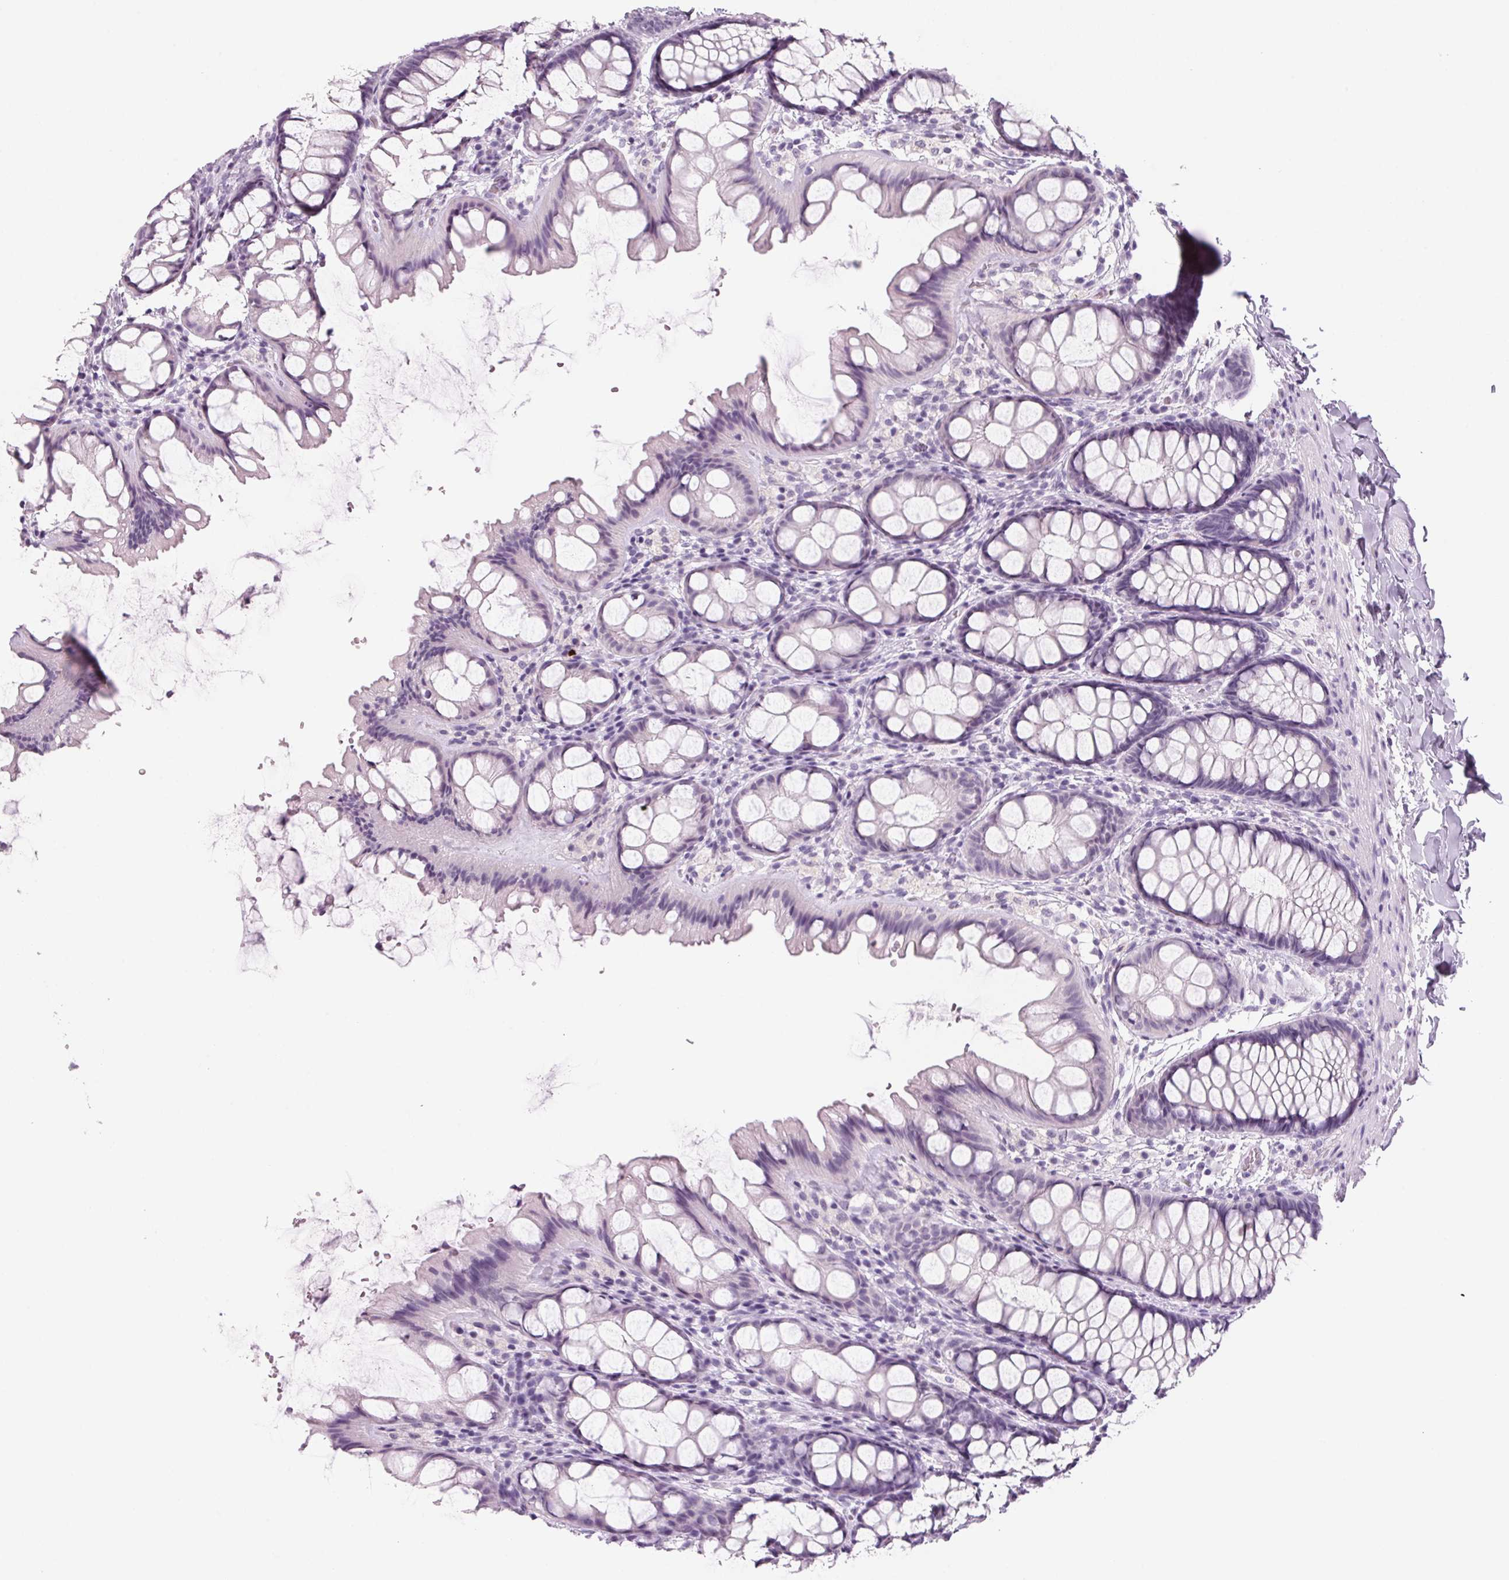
{"staining": {"intensity": "negative", "quantity": "none", "location": "none"}, "tissue": "colon", "cell_type": "Endothelial cells", "image_type": "normal", "snomed": [{"axis": "morphology", "description": "Normal tissue, NOS"}, {"axis": "topography", "description": "Colon"}], "caption": "IHC of normal human colon demonstrates no expression in endothelial cells.", "gene": "ADAM20", "patient": {"sex": "male", "age": 47}}